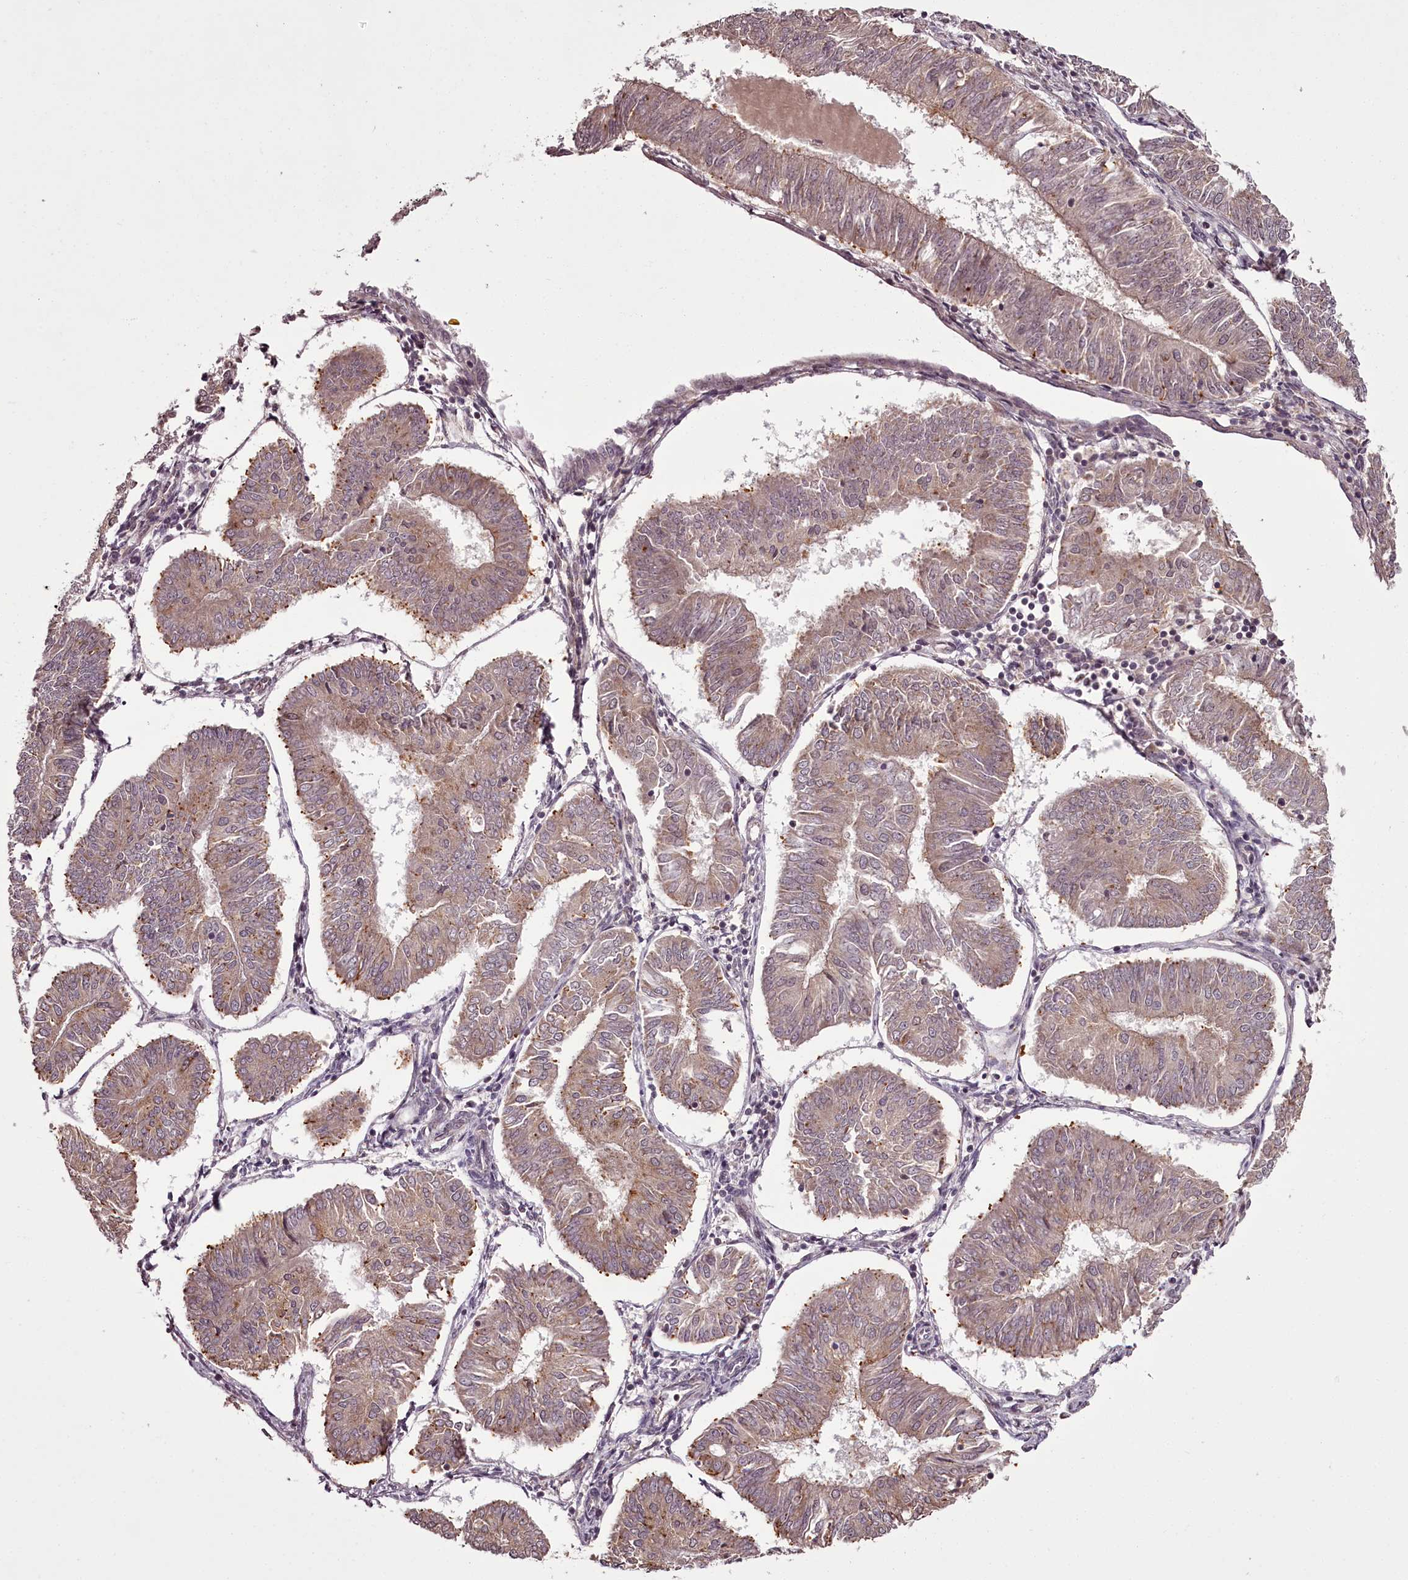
{"staining": {"intensity": "weak", "quantity": "25%-75%", "location": "cytoplasmic/membranous"}, "tissue": "endometrial cancer", "cell_type": "Tumor cells", "image_type": "cancer", "snomed": [{"axis": "morphology", "description": "Adenocarcinoma, NOS"}, {"axis": "topography", "description": "Endometrium"}], "caption": "Endometrial cancer (adenocarcinoma) was stained to show a protein in brown. There is low levels of weak cytoplasmic/membranous positivity in approximately 25%-75% of tumor cells.", "gene": "CCDC92", "patient": {"sex": "female", "age": 58}}